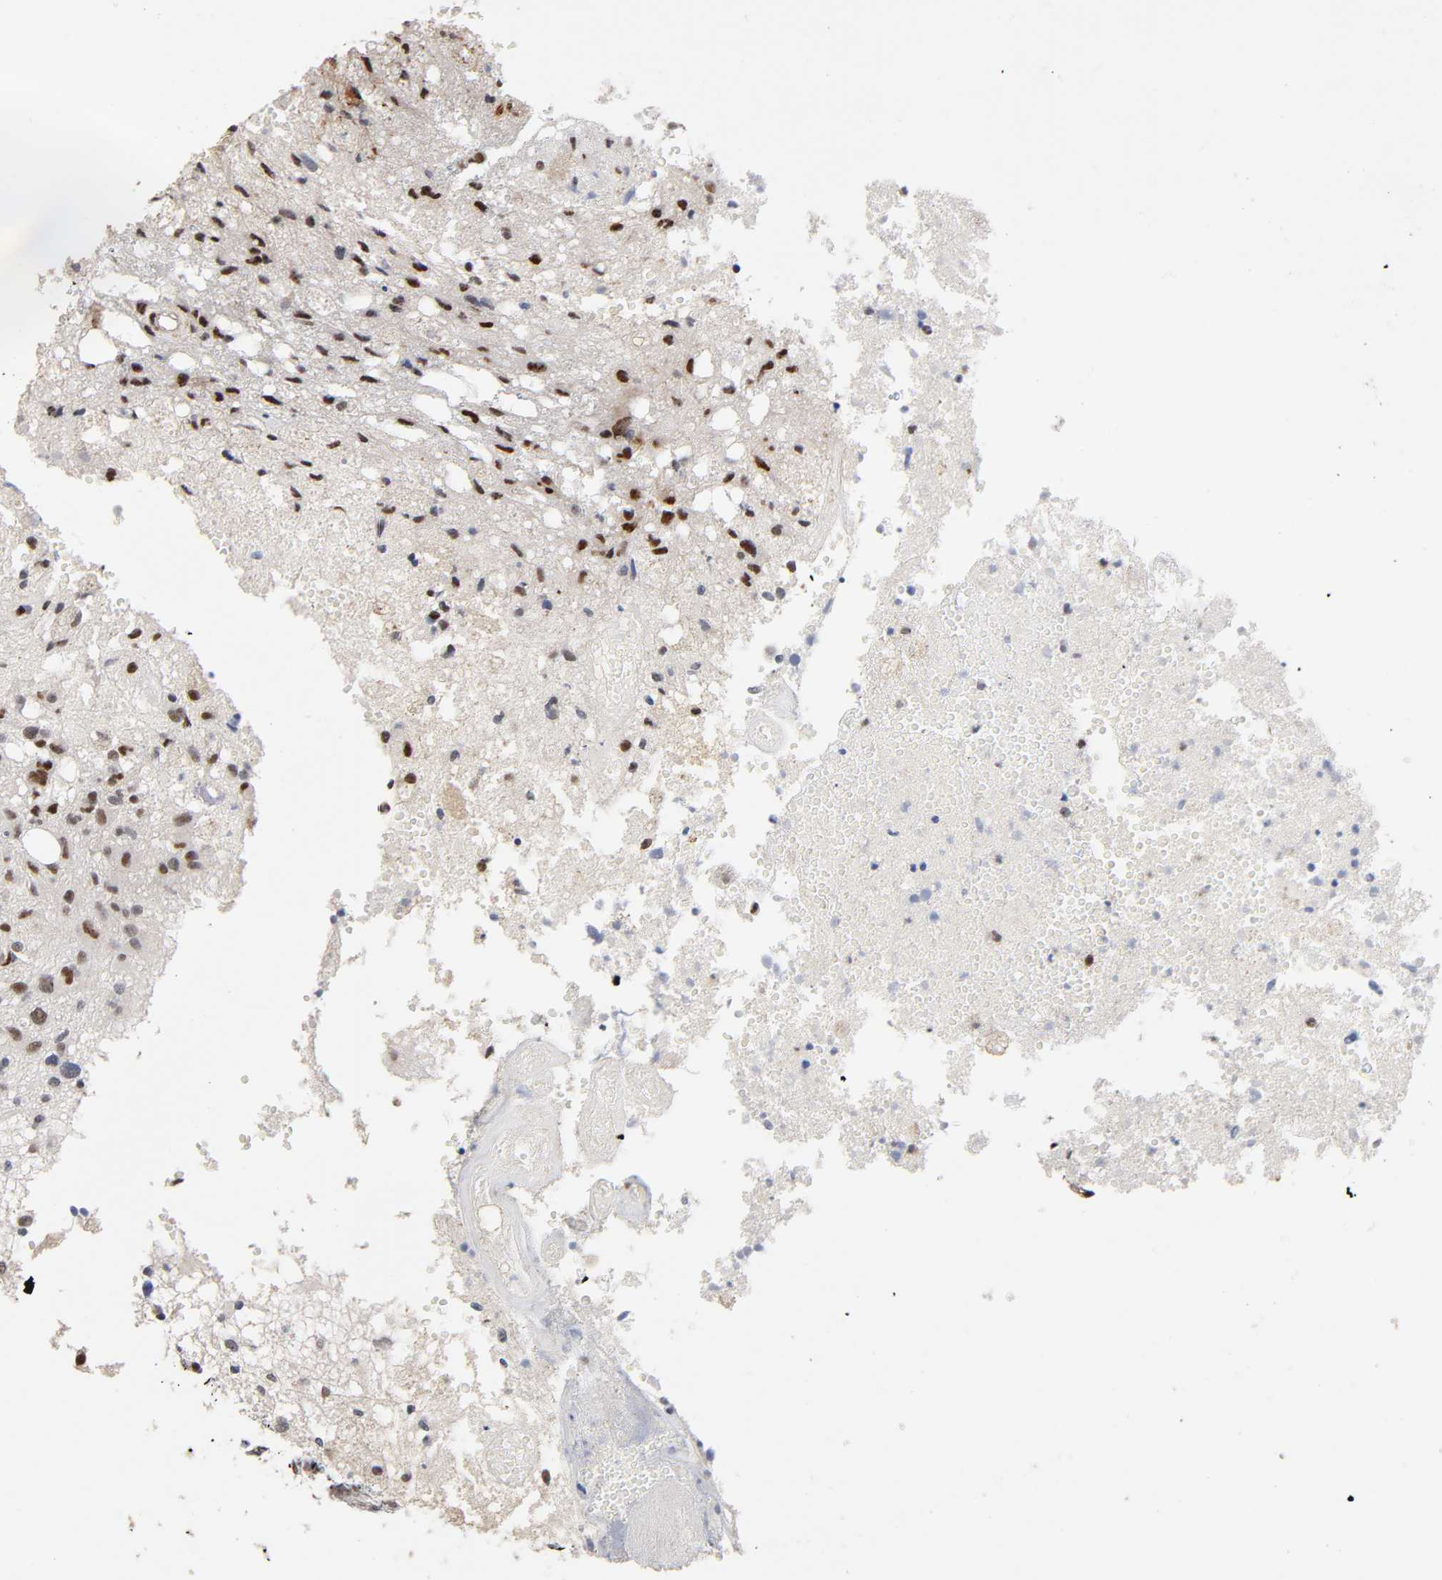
{"staining": {"intensity": "weak", "quantity": "<25%", "location": "nuclear"}, "tissue": "glioma", "cell_type": "Tumor cells", "image_type": "cancer", "snomed": [{"axis": "morphology", "description": "Glioma, malignant, High grade"}, {"axis": "topography", "description": "Cerebral cortex"}], "caption": "Glioma was stained to show a protein in brown. There is no significant expression in tumor cells.", "gene": "STK38", "patient": {"sex": "male", "age": 76}}